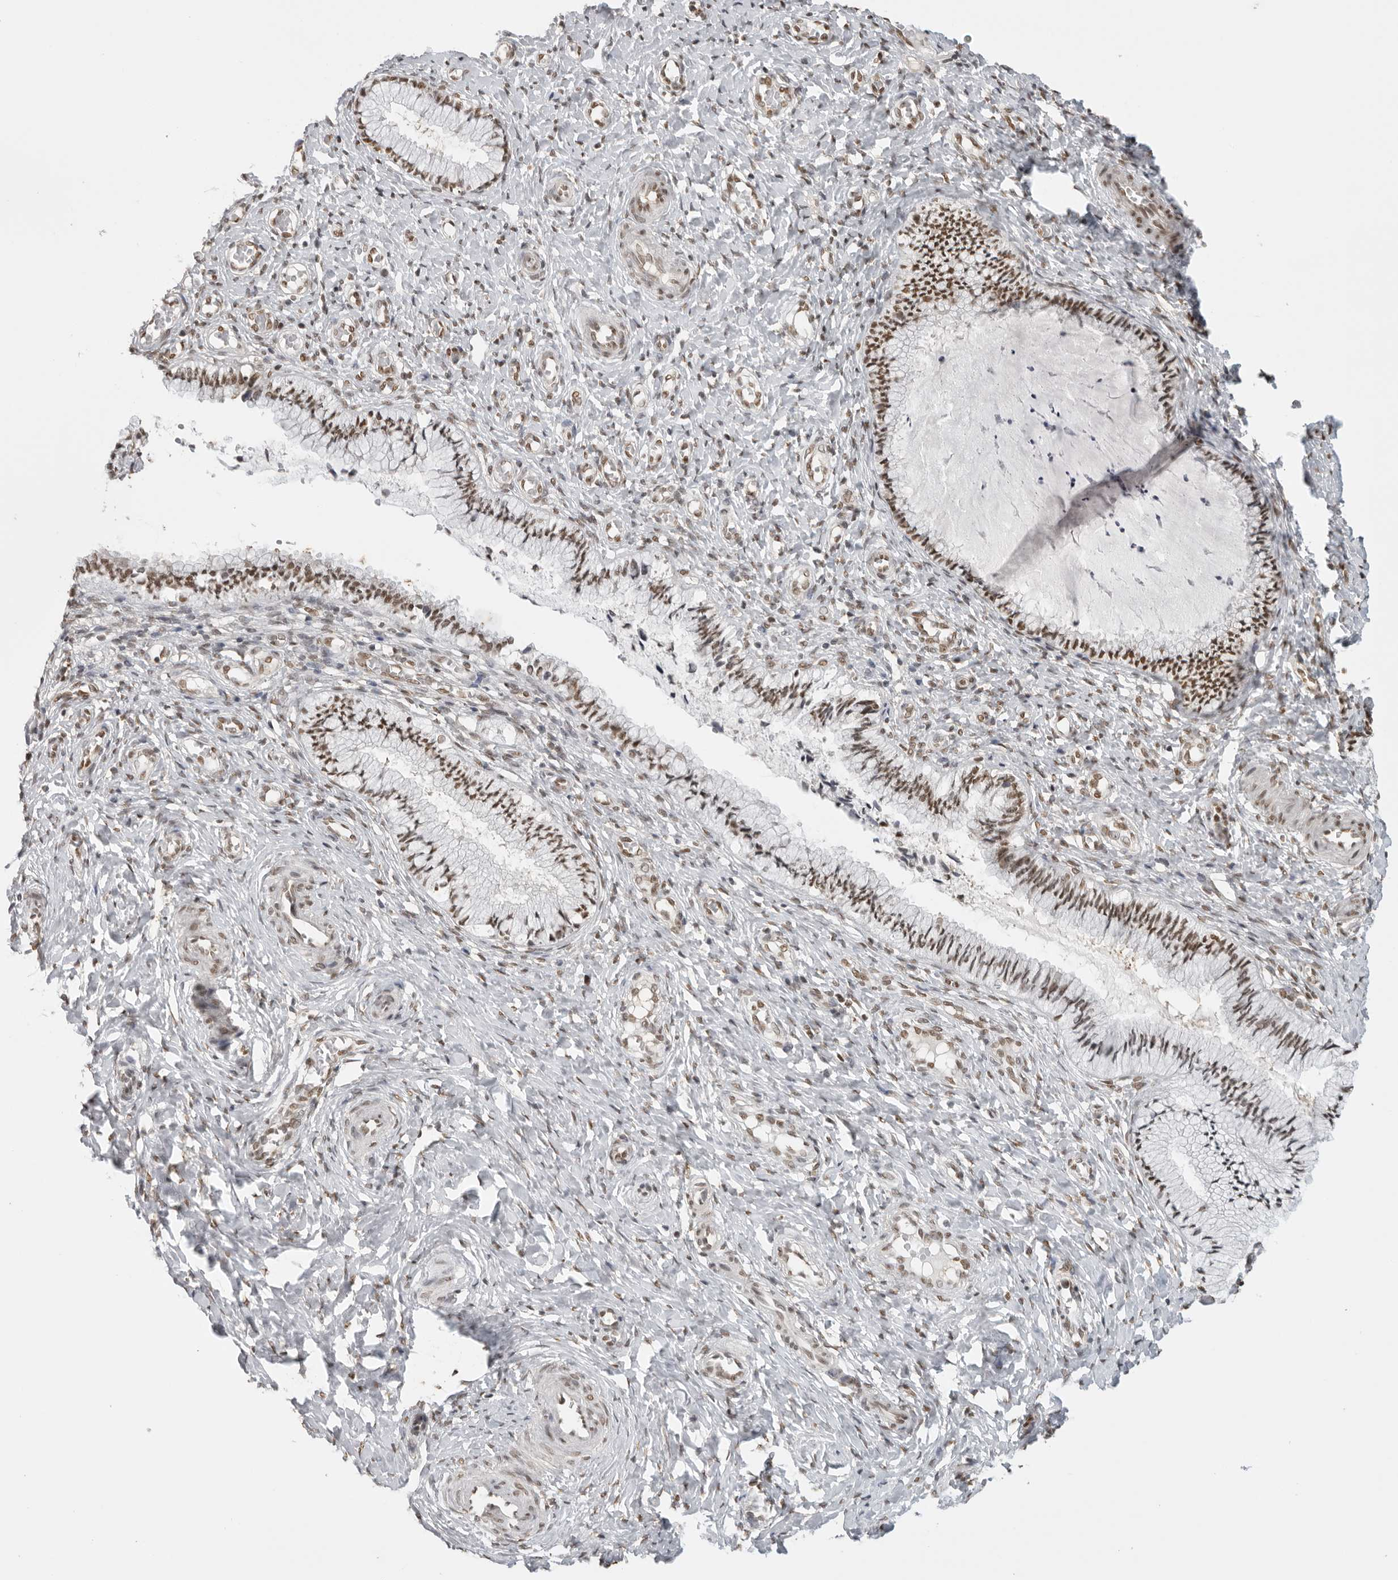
{"staining": {"intensity": "moderate", "quantity": ">75%", "location": "nuclear"}, "tissue": "cervix", "cell_type": "Glandular cells", "image_type": "normal", "snomed": [{"axis": "morphology", "description": "Normal tissue, NOS"}, {"axis": "topography", "description": "Cervix"}], "caption": "IHC of normal cervix demonstrates medium levels of moderate nuclear positivity in approximately >75% of glandular cells.", "gene": "RPA2", "patient": {"sex": "female", "age": 27}}